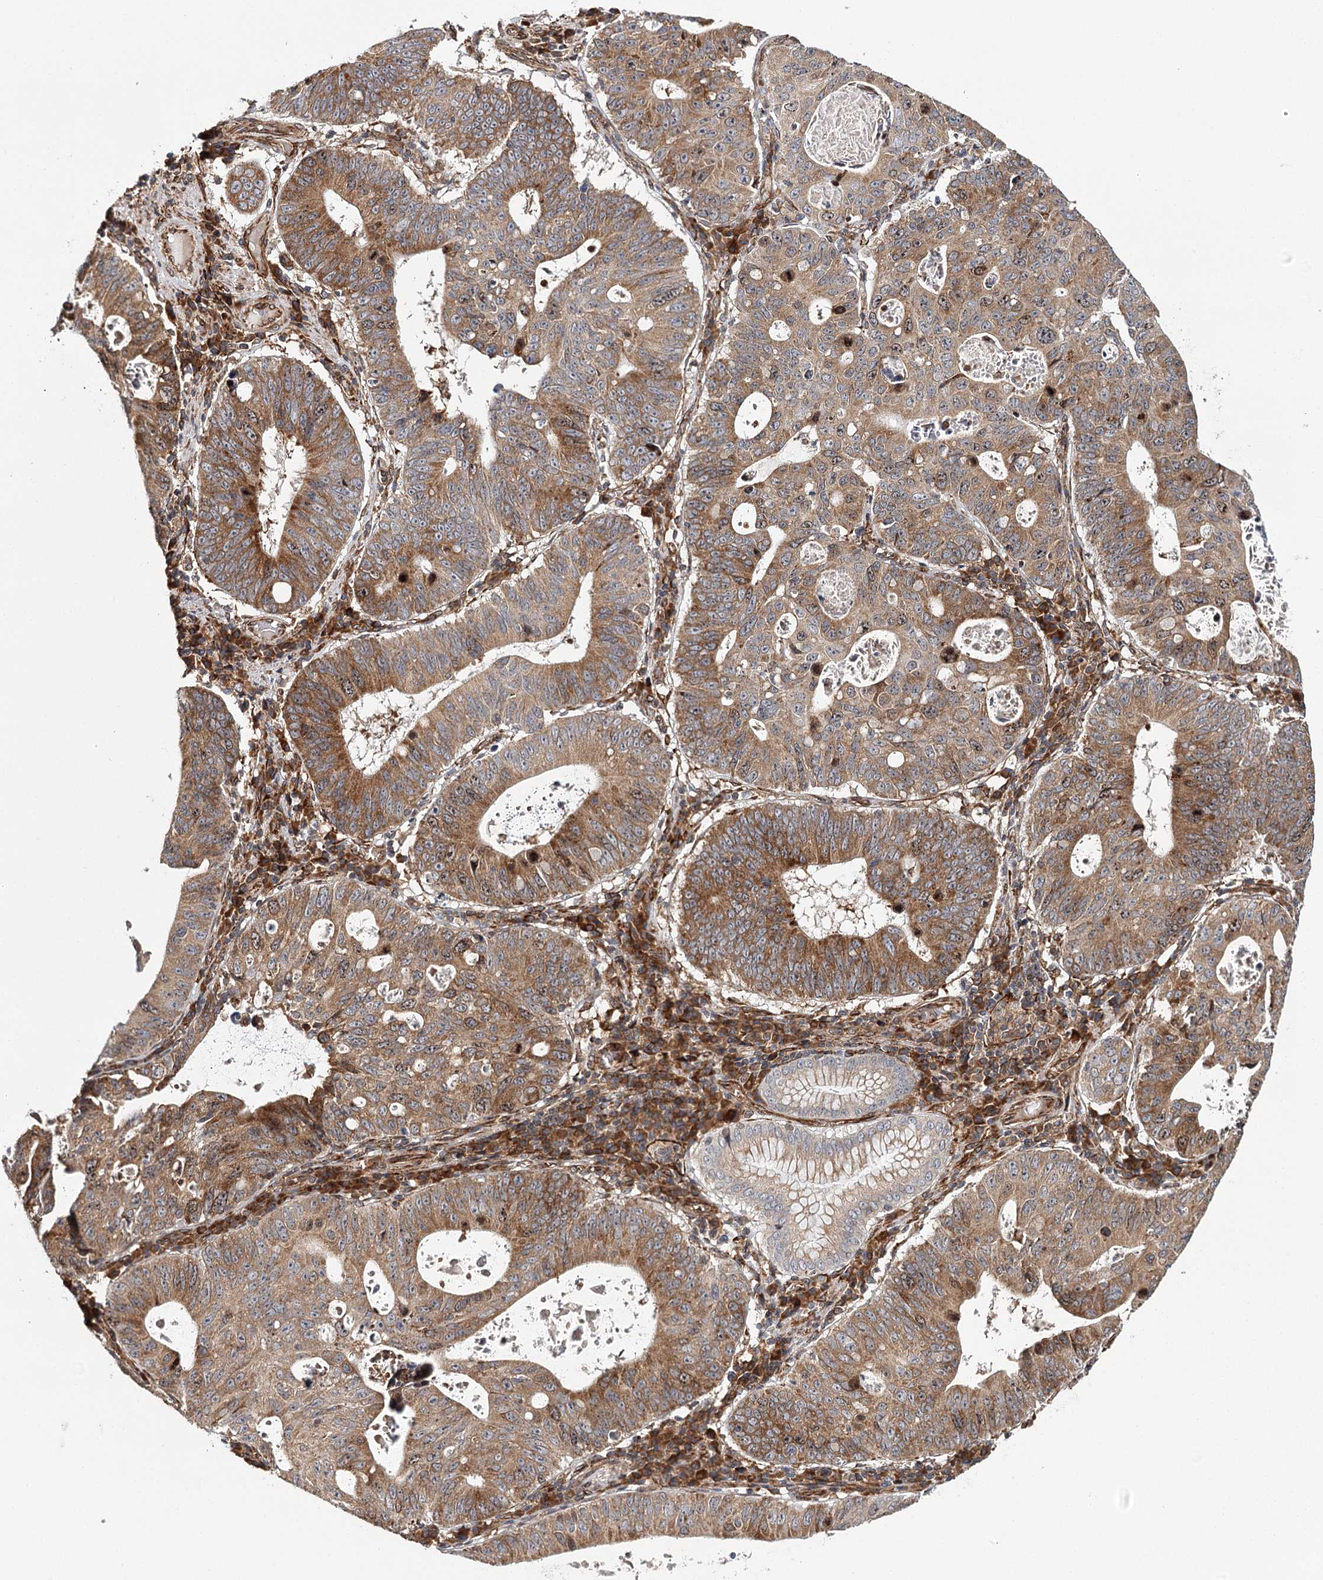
{"staining": {"intensity": "strong", "quantity": ">75%", "location": "cytoplasmic/membranous"}, "tissue": "stomach cancer", "cell_type": "Tumor cells", "image_type": "cancer", "snomed": [{"axis": "morphology", "description": "Adenocarcinoma, NOS"}, {"axis": "topography", "description": "Stomach"}], "caption": "Adenocarcinoma (stomach) stained for a protein (brown) exhibits strong cytoplasmic/membranous positive expression in about >75% of tumor cells.", "gene": "MKNK1", "patient": {"sex": "male", "age": 59}}